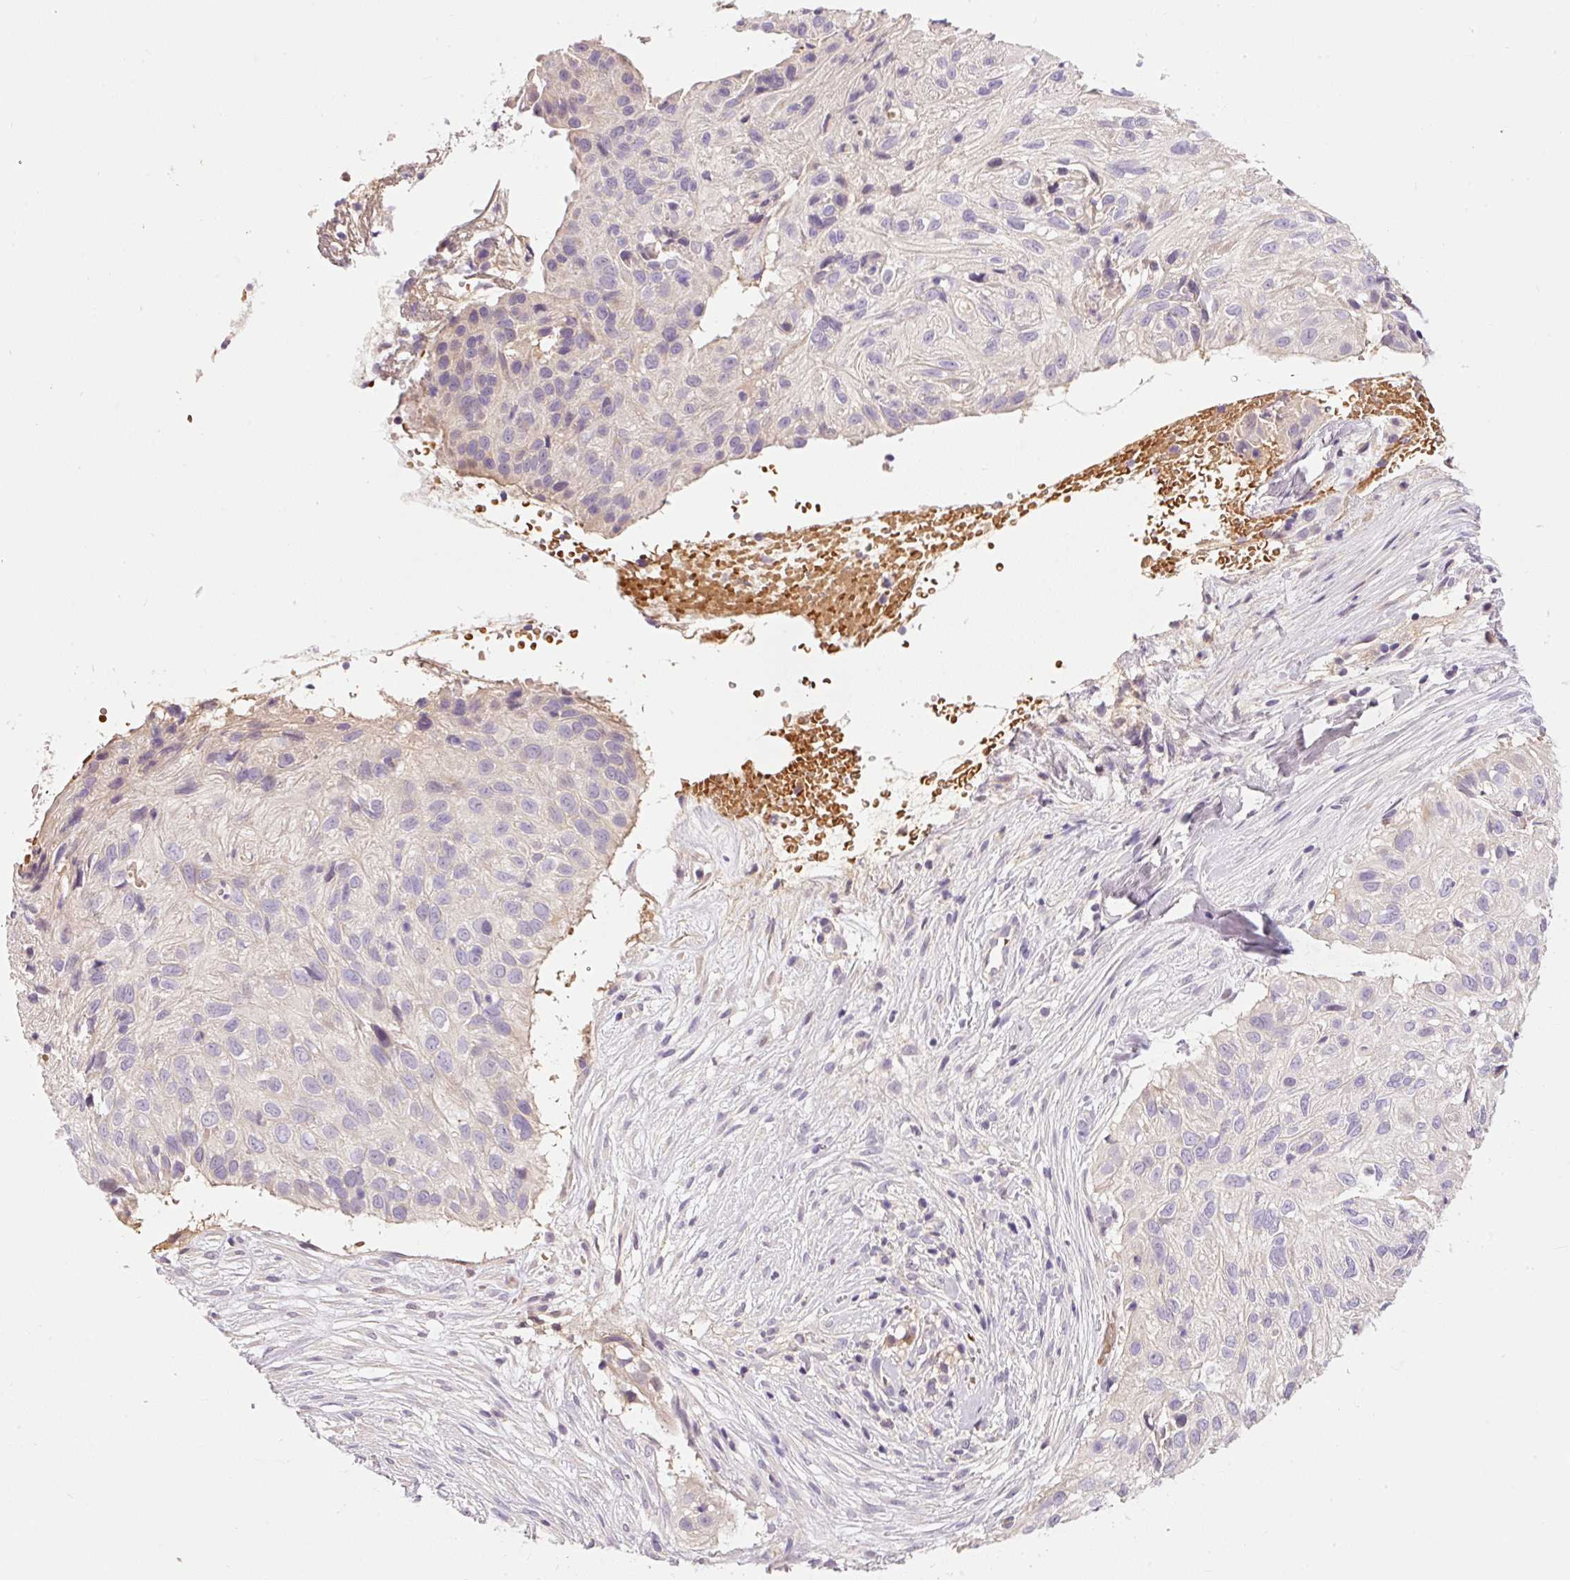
{"staining": {"intensity": "negative", "quantity": "none", "location": "none"}, "tissue": "skin cancer", "cell_type": "Tumor cells", "image_type": "cancer", "snomed": [{"axis": "morphology", "description": "Squamous cell carcinoma, NOS"}, {"axis": "topography", "description": "Skin"}], "caption": "IHC histopathology image of human skin cancer (squamous cell carcinoma) stained for a protein (brown), which exhibits no expression in tumor cells. (DAB immunohistochemistry, high magnification).", "gene": "CMTM8", "patient": {"sex": "male", "age": 82}}